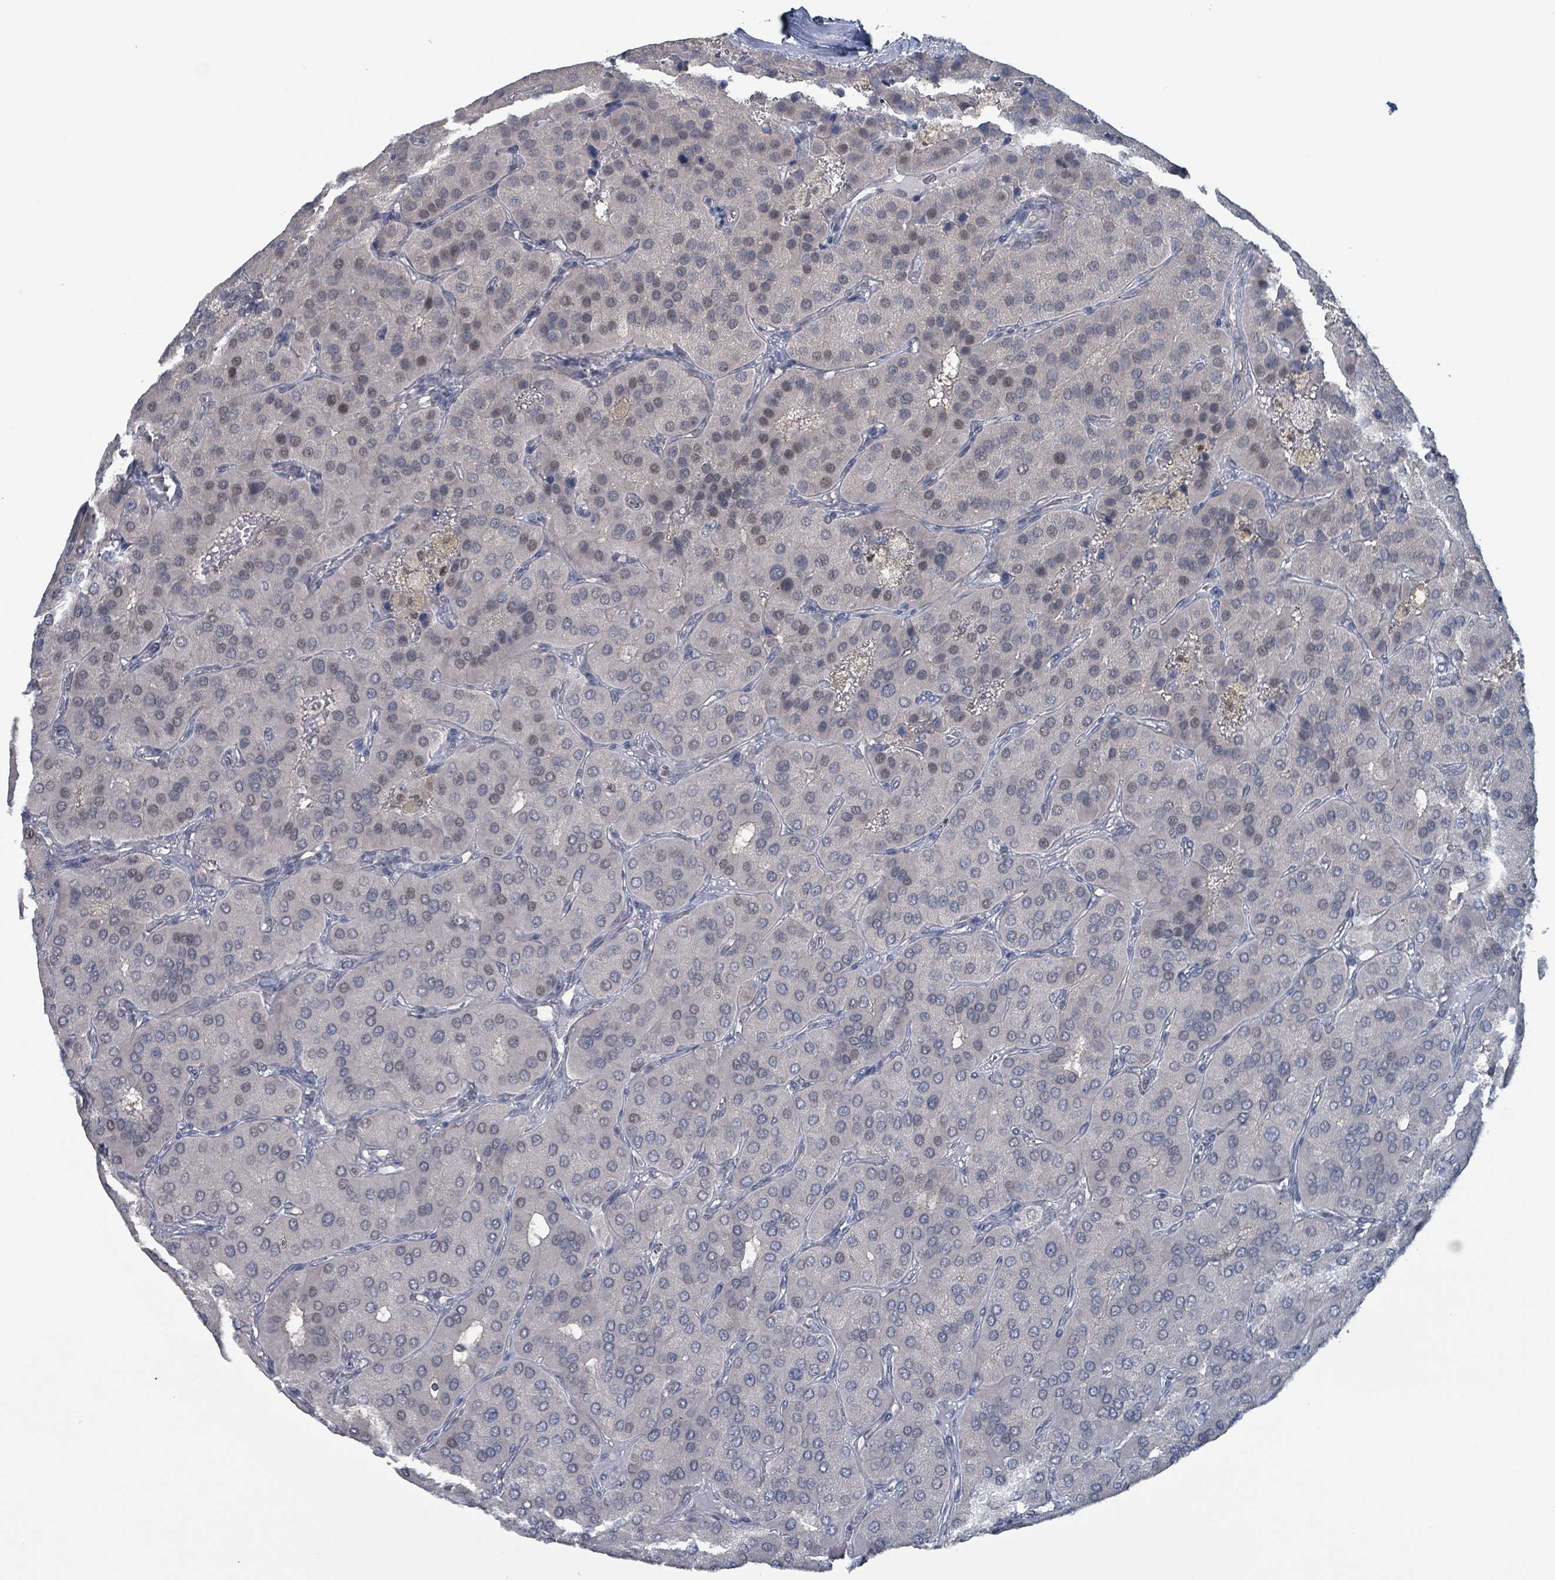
{"staining": {"intensity": "weak", "quantity": "<25%", "location": "nuclear"}, "tissue": "parathyroid gland", "cell_type": "Glandular cells", "image_type": "normal", "snomed": [{"axis": "morphology", "description": "Normal tissue, NOS"}, {"axis": "morphology", "description": "Adenoma, NOS"}, {"axis": "topography", "description": "Parathyroid gland"}], "caption": "Normal parathyroid gland was stained to show a protein in brown. There is no significant staining in glandular cells. (Stains: DAB IHC with hematoxylin counter stain, Microscopy: brightfield microscopy at high magnification).", "gene": "BIVM", "patient": {"sex": "female", "age": 86}}